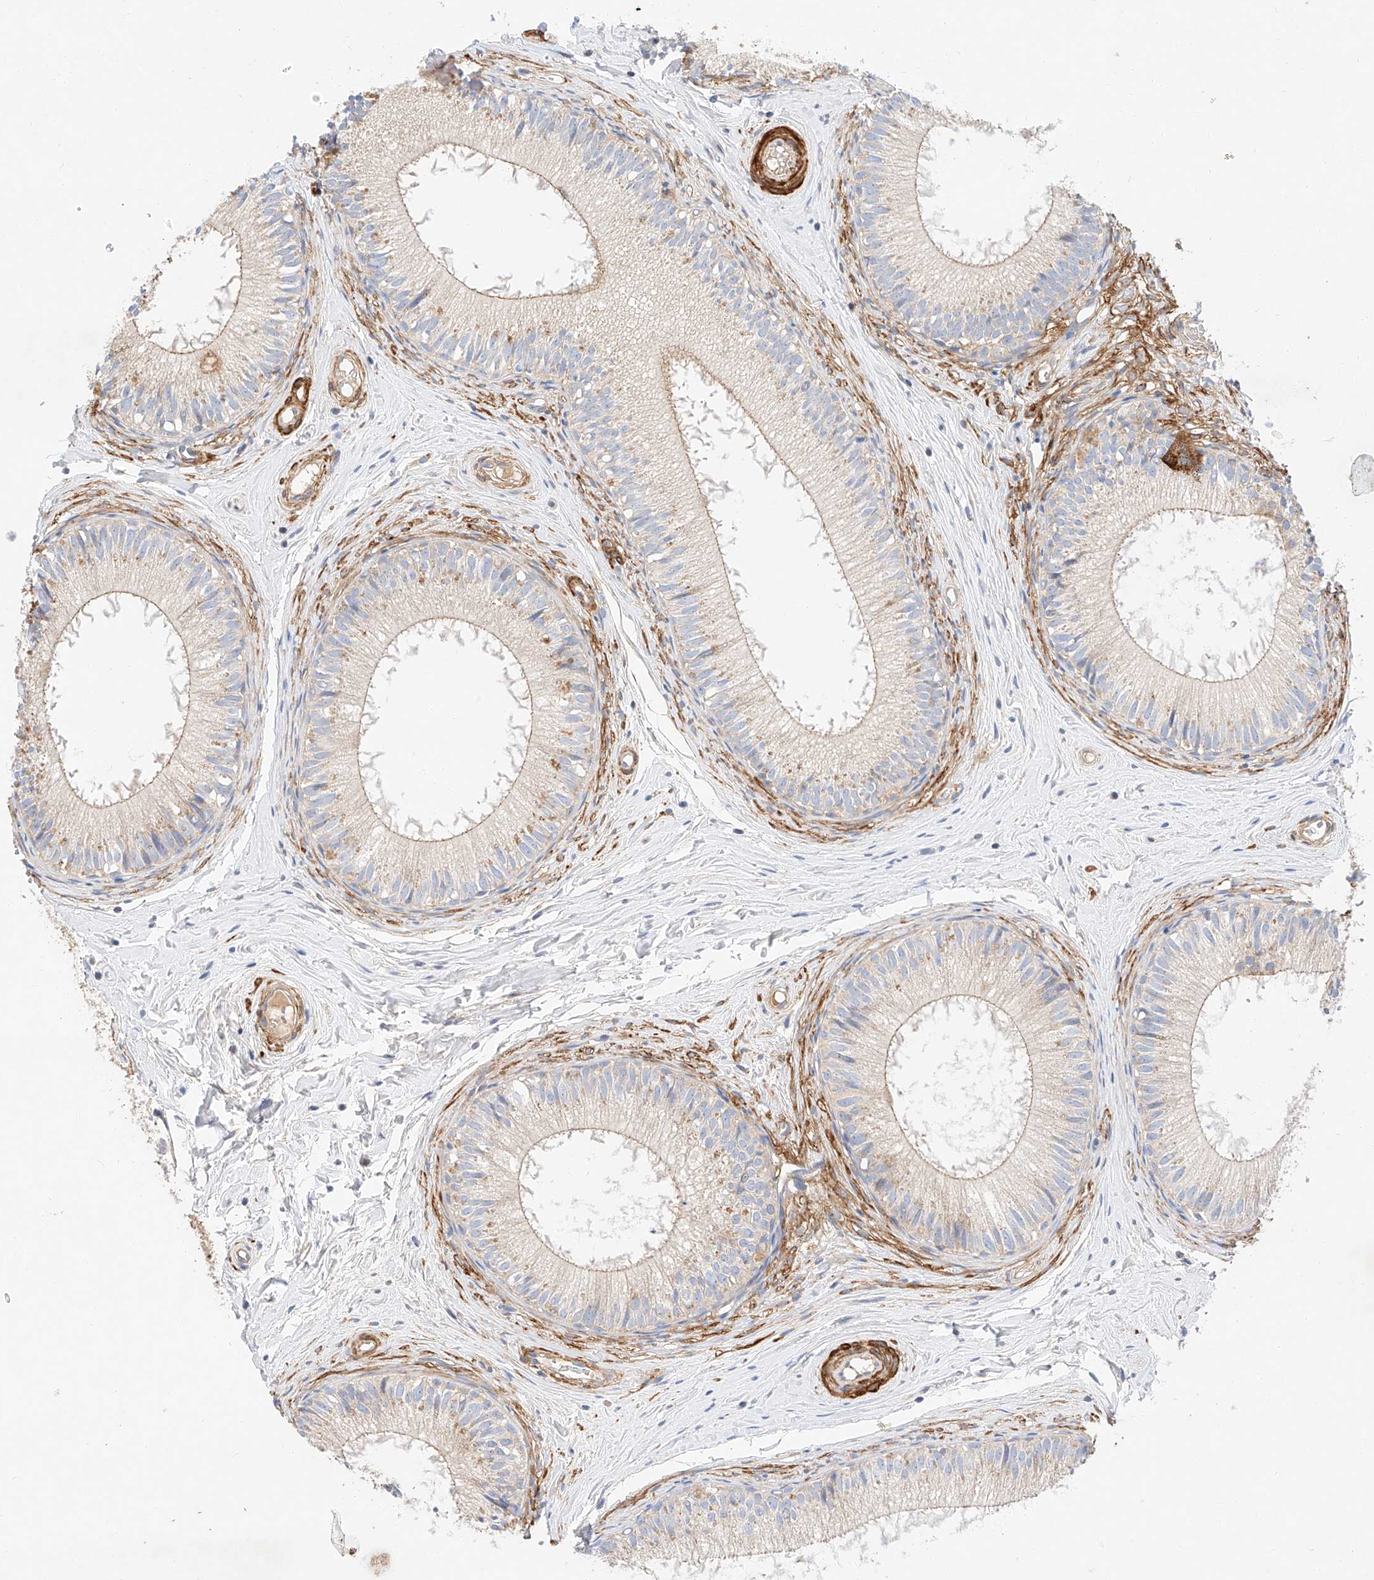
{"staining": {"intensity": "weak", "quantity": "<25%", "location": "cytoplasmic/membranous"}, "tissue": "epididymis", "cell_type": "Glandular cells", "image_type": "normal", "snomed": [{"axis": "morphology", "description": "Normal tissue, NOS"}, {"axis": "topography", "description": "Epididymis"}], "caption": "Immunohistochemistry (IHC) of unremarkable human epididymis displays no positivity in glandular cells.", "gene": "C6orf118", "patient": {"sex": "male", "age": 34}}